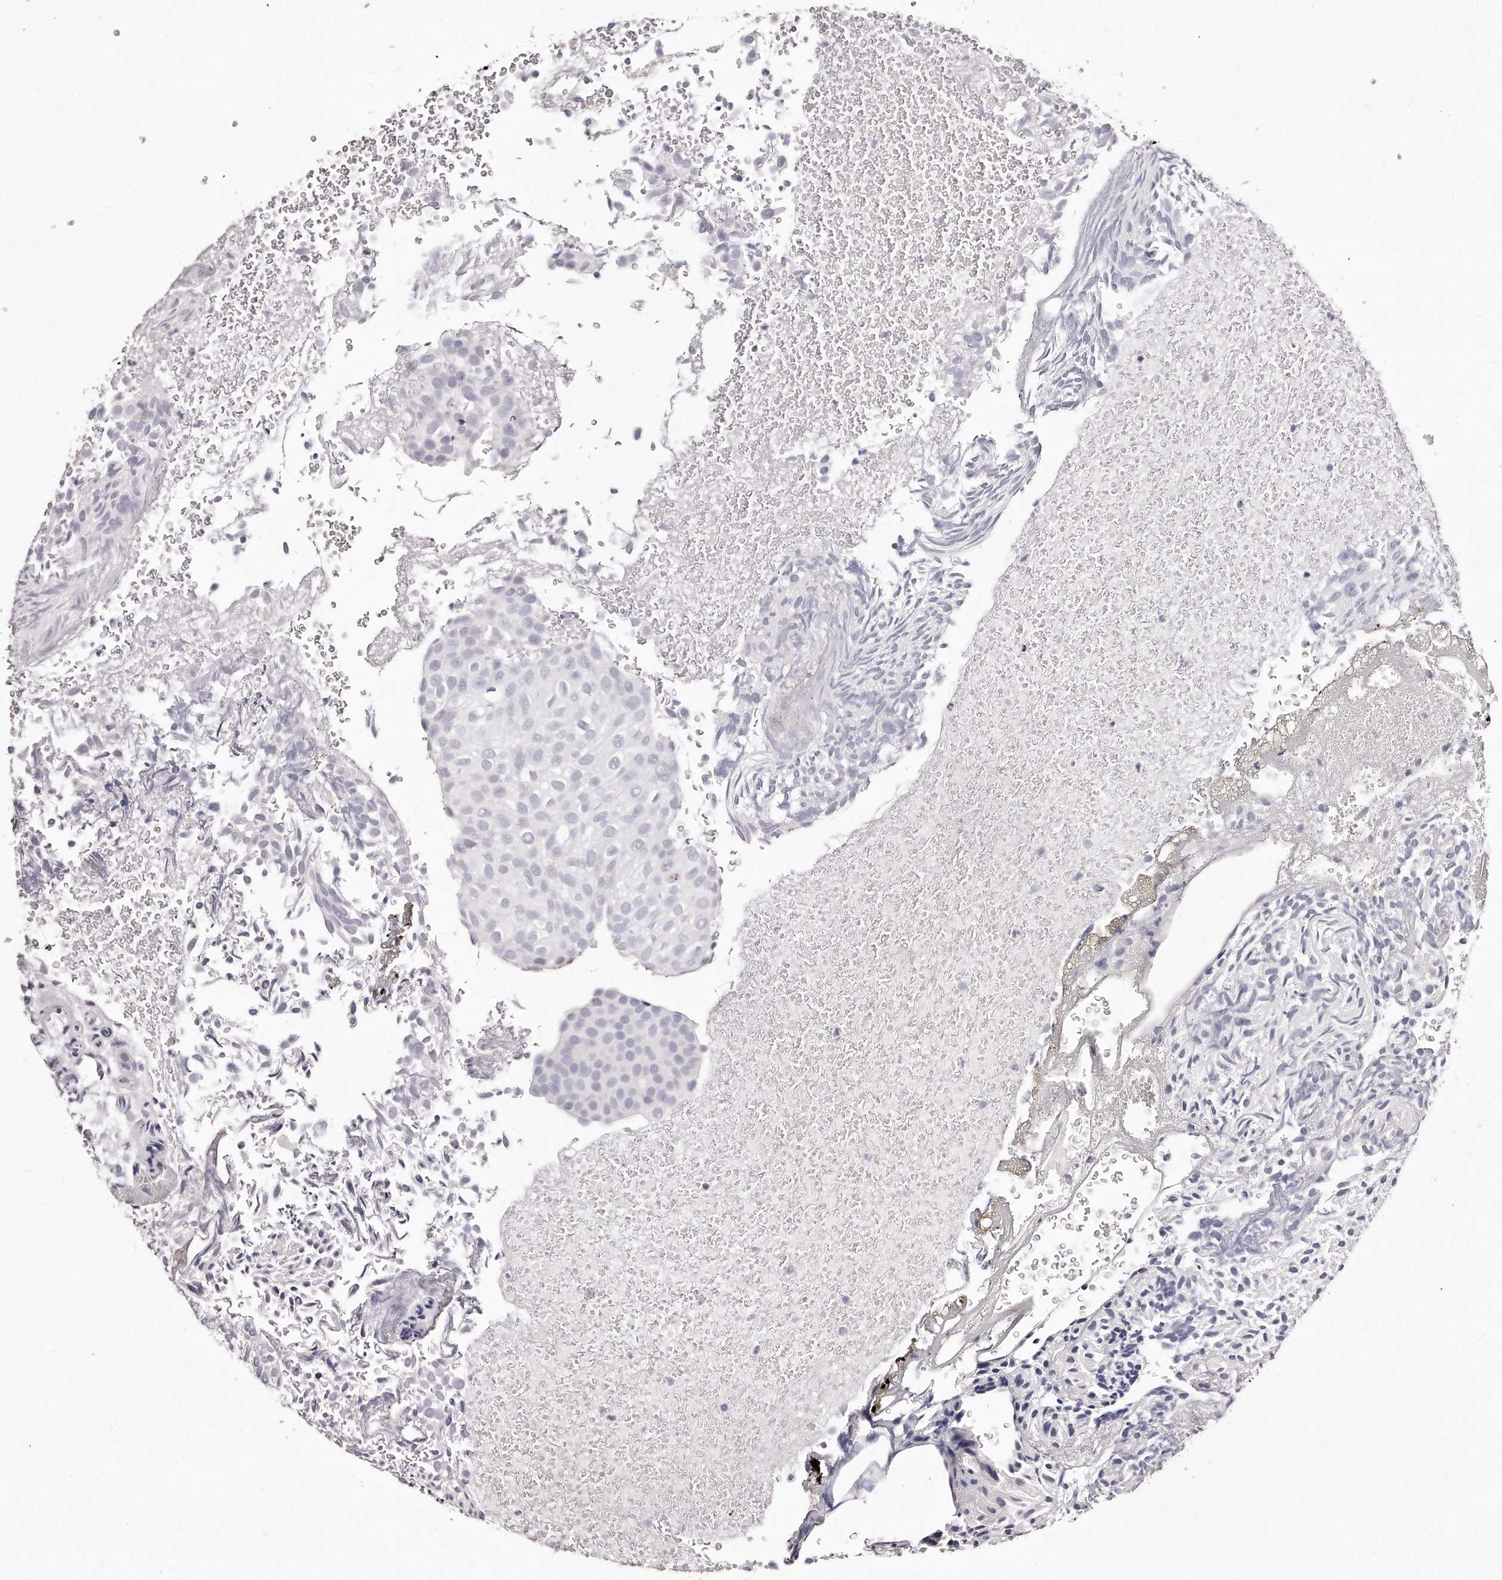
{"staining": {"intensity": "negative", "quantity": "none", "location": "none"}, "tissue": "urothelial cancer", "cell_type": "Tumor cells", "image_type": "cancer", "snomed": [{"axis": "morphology", "description": "Urothelial carcinoma, Low grade"}, {"axis": "topography", "description": "Urinary bladder"}], "caption": "IHC of human urothelial carcinoma (low-grade) shows no positivity in tumor cells. (Stains: DAB (3,3'-diaminobenzidine) IHC with hematoxylin counter stain, Microscopy: brightfield microscopy at high magnification).", "gene": "GDA", "patient": {"sex": "male", "age": 78}}